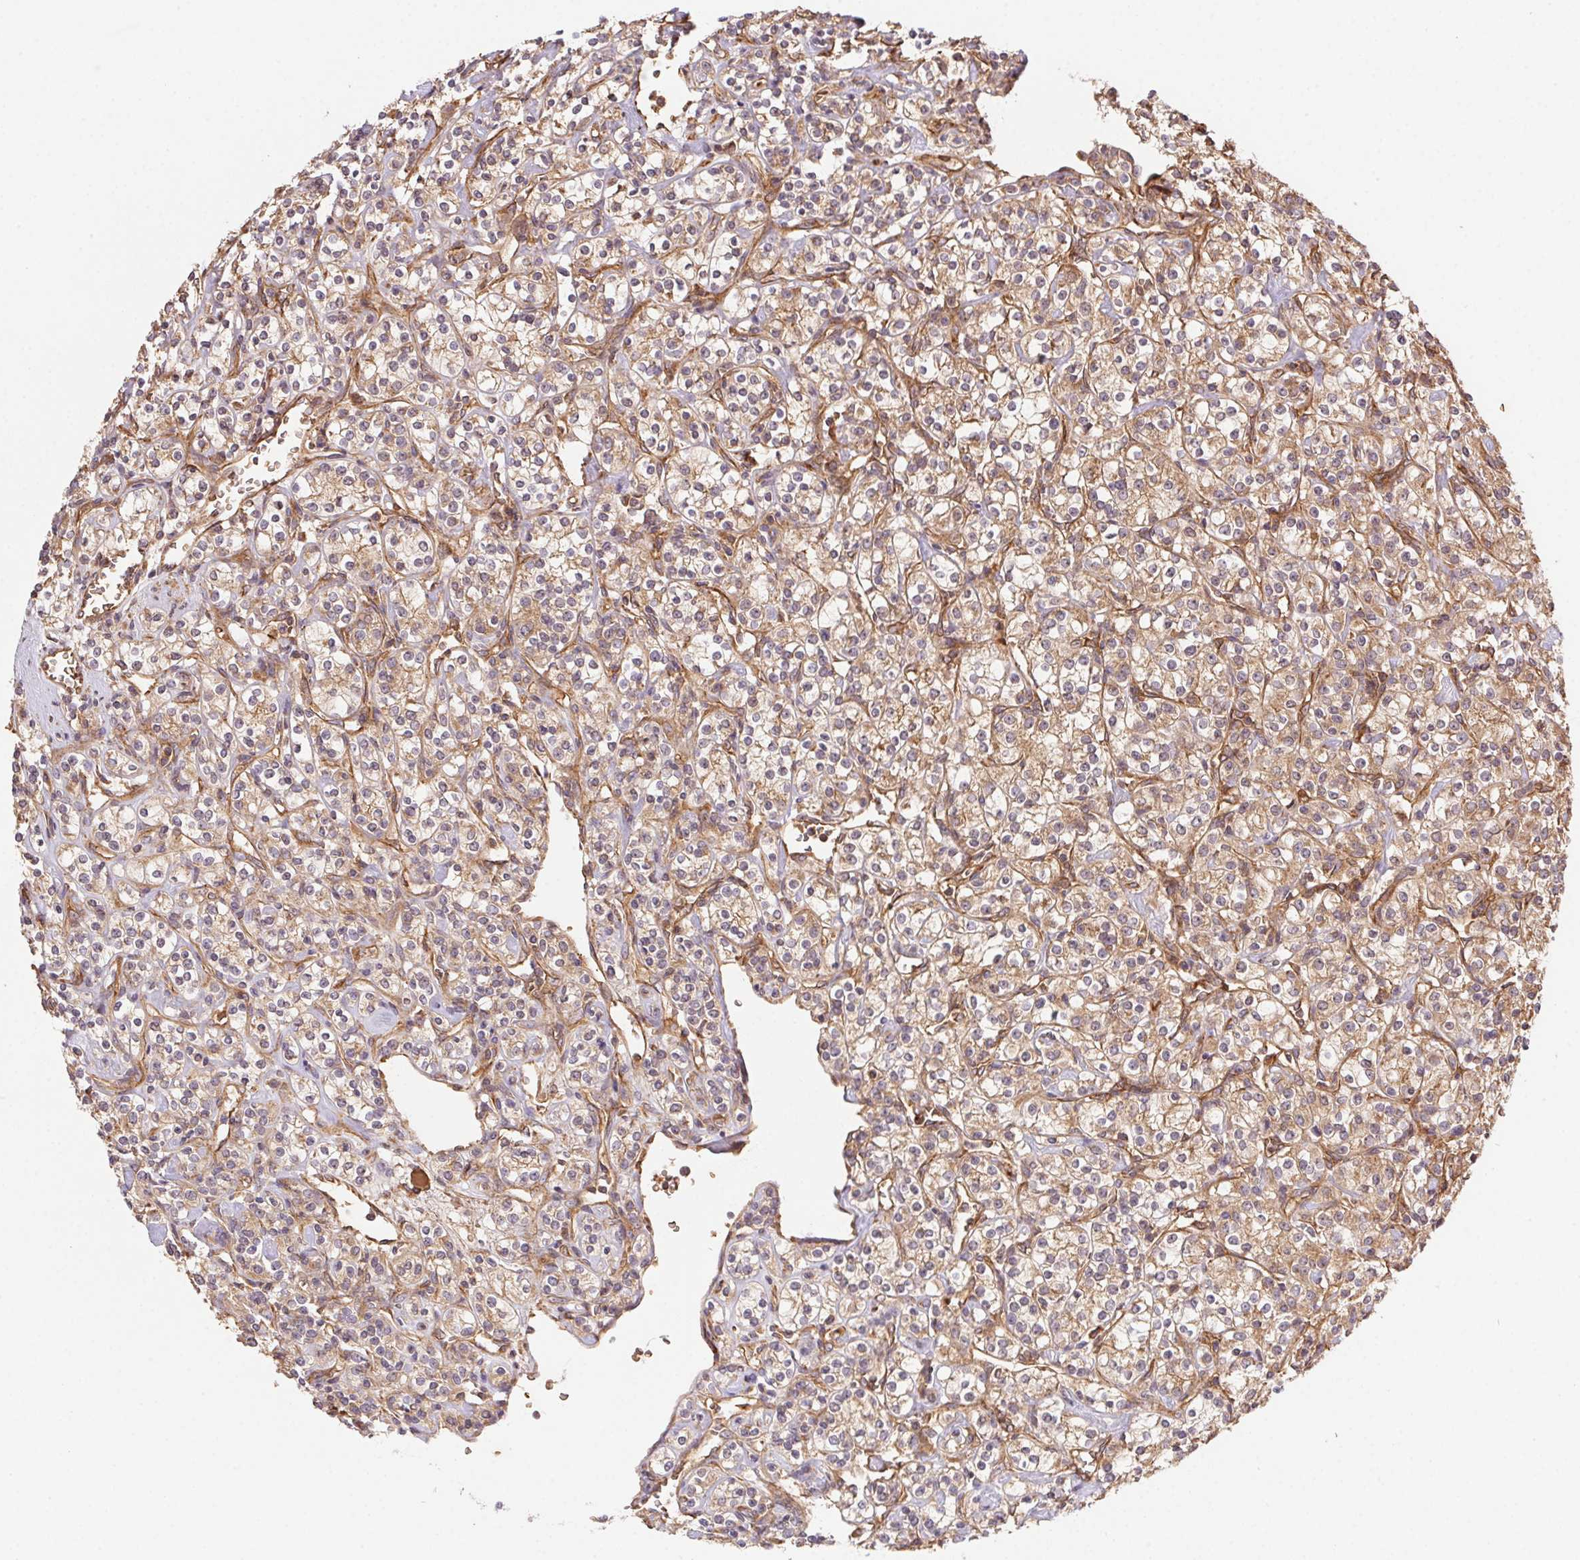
{"staining": {"intensity": "moderate", "quantity": "25%-75%", "location": "cytoplasmic/membranous"}, "tissue": "renal cancer", "cell_type": "Tumor cells", "image_type": "cancer", "snomed": [{"axis": "morphology", "description": "Adenocarcinoma, NOS"}, {"axis": "topography", "description": "Kidney"}], "caption": "Immunohistochemistry of adenocarcinoma (renal) shows medium levels of moderate cytoplasmic/membranous staining in about 25%-75% of tumor cells.", "gene": "USE1", "patient": {"sex": "male", "age": 77}}